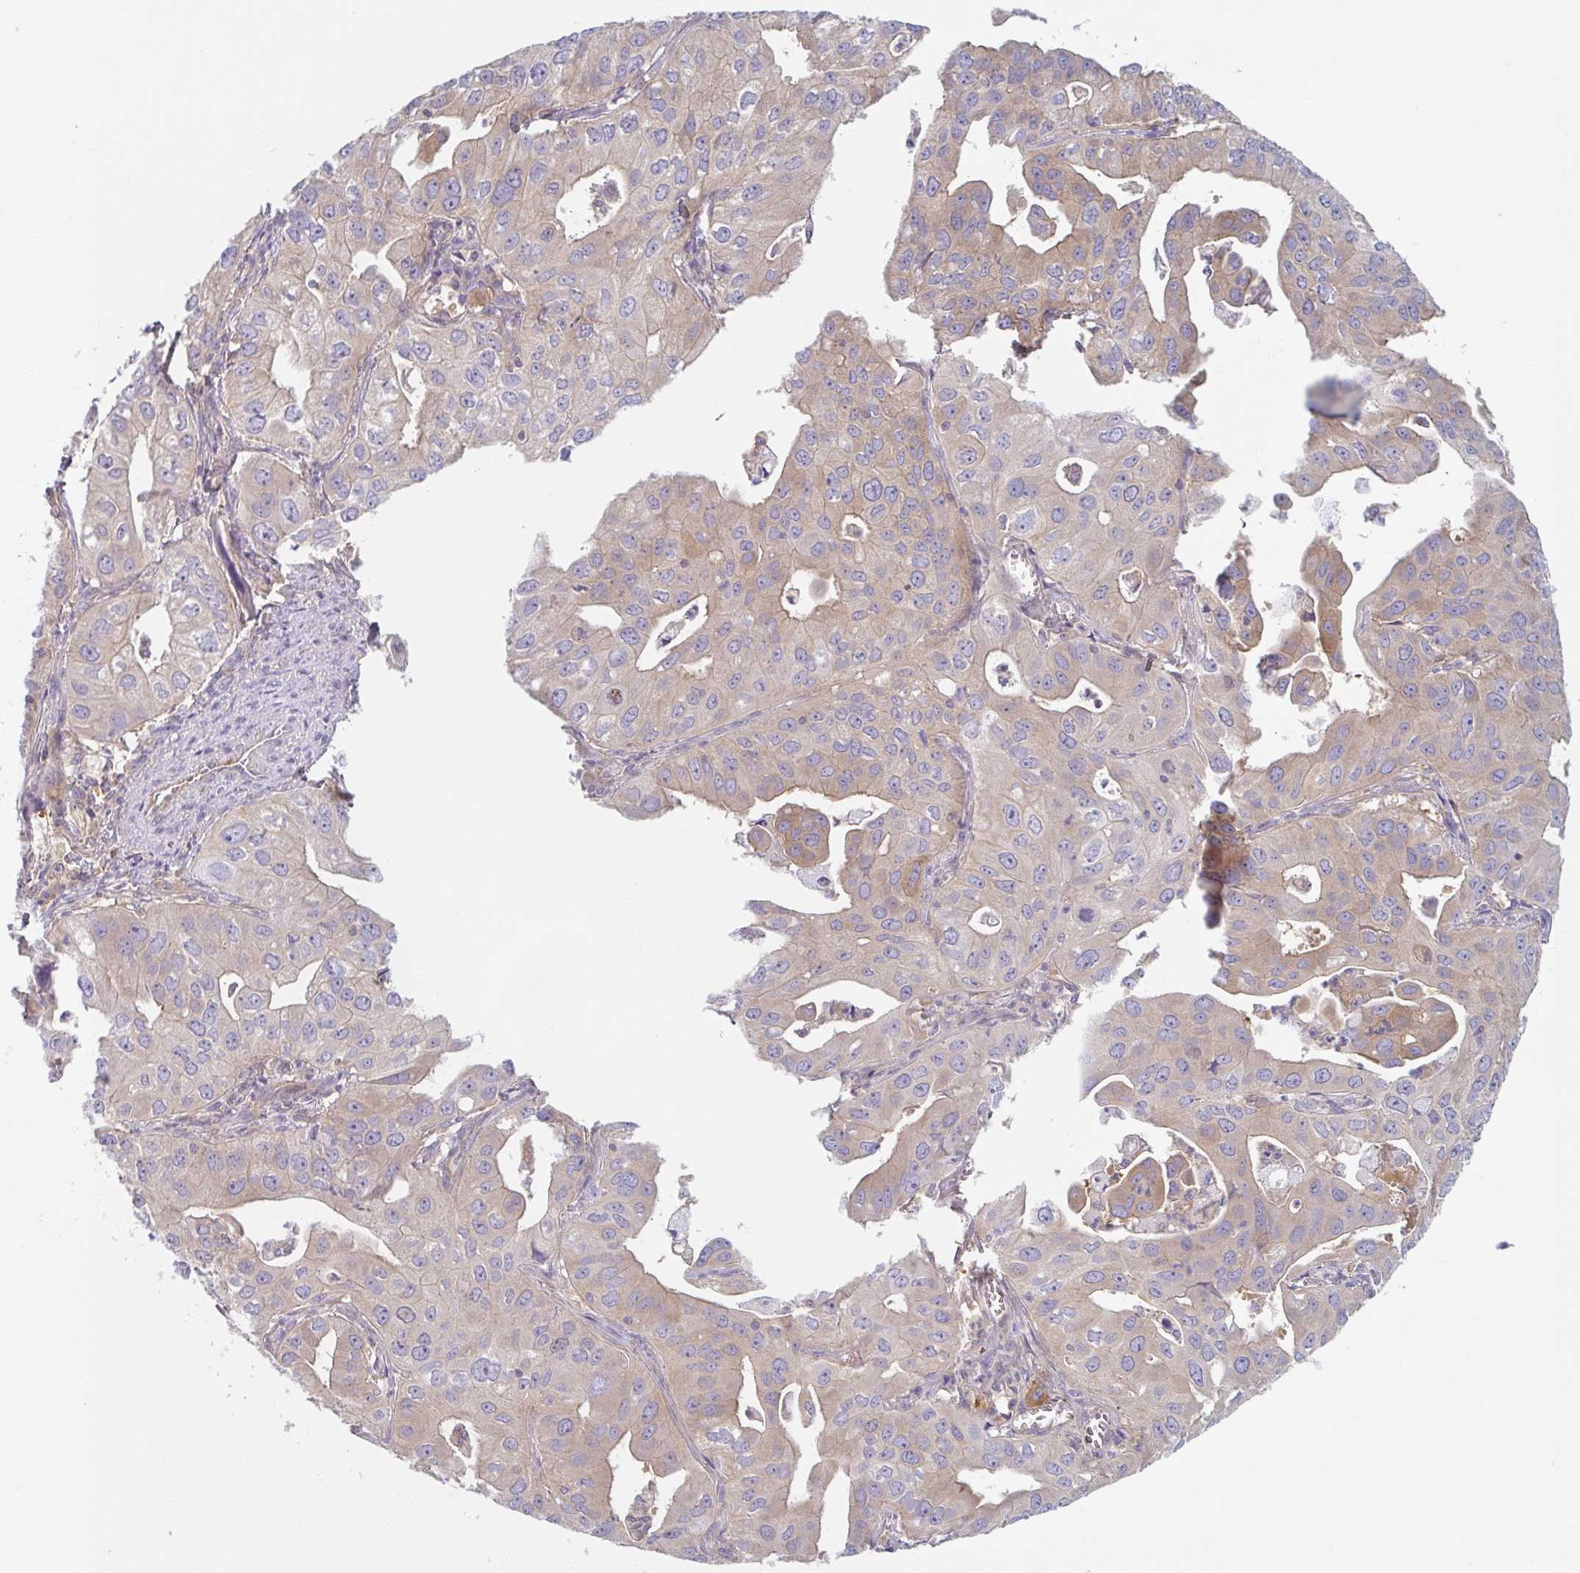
{"staining": {"intensity": "weak", "quantity": ">75%", "location": "cytoplasmic/membranous"}, "tissue": "lung cancer", "cell_type": "Tumor cells", "image_type": "cancer", "snomed": [{"axis": "morphology", "description": "Adenocarcinoma, NOS"}, {"axis": "topography", "description": "Lung"}], "caption": "Immunohistochemical staining of human lung adenocarcinoma demonstrates low levels of weak cytoplasmic/membranous protein staining in approximately >75% of tumor cells.", "gene": "AMPD2", "patient": {"sex": "male", "age": 48}}